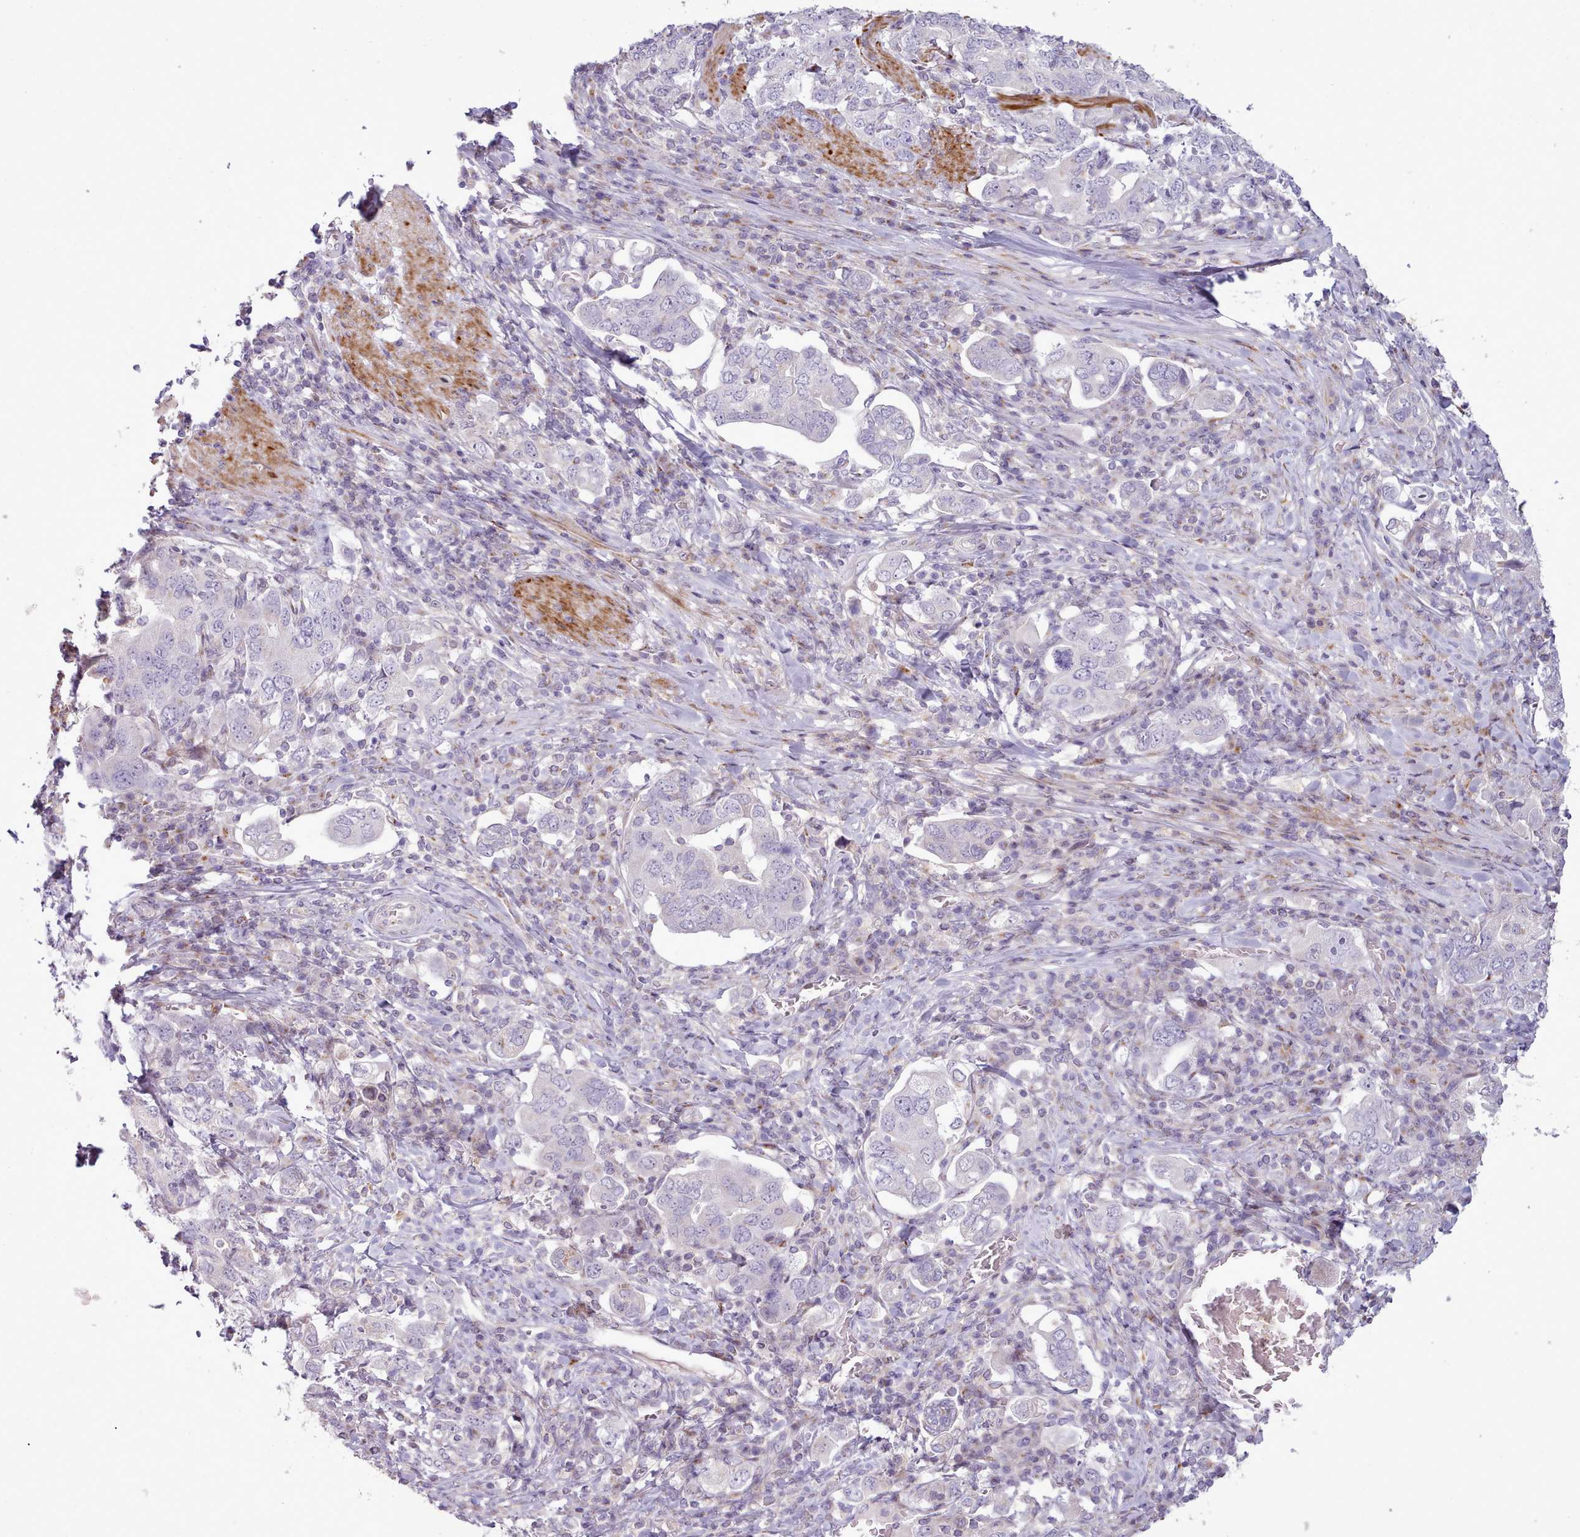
{"staining": {"intensity": "negative", "quantity": "none", "location": "none"}, "tissue": "stomach cancer", "cell_type": "Tumor cells", "image_type": "cancer", "snomed": [{"axis": "morphology", "description": "Adenocarcinoma, NOS"}, {"axis": "topography", "description": "Stomach, upper"}, {"axis": "topography", "description": "Stomach"}], "caption": "This is an immunohistochemistry (IHC) micrograph of stomach adenocarcinoma. There is no expression in tumor cells.", "gene": "PPP3R2", "patient": {"sex": "male", "age": 62}}